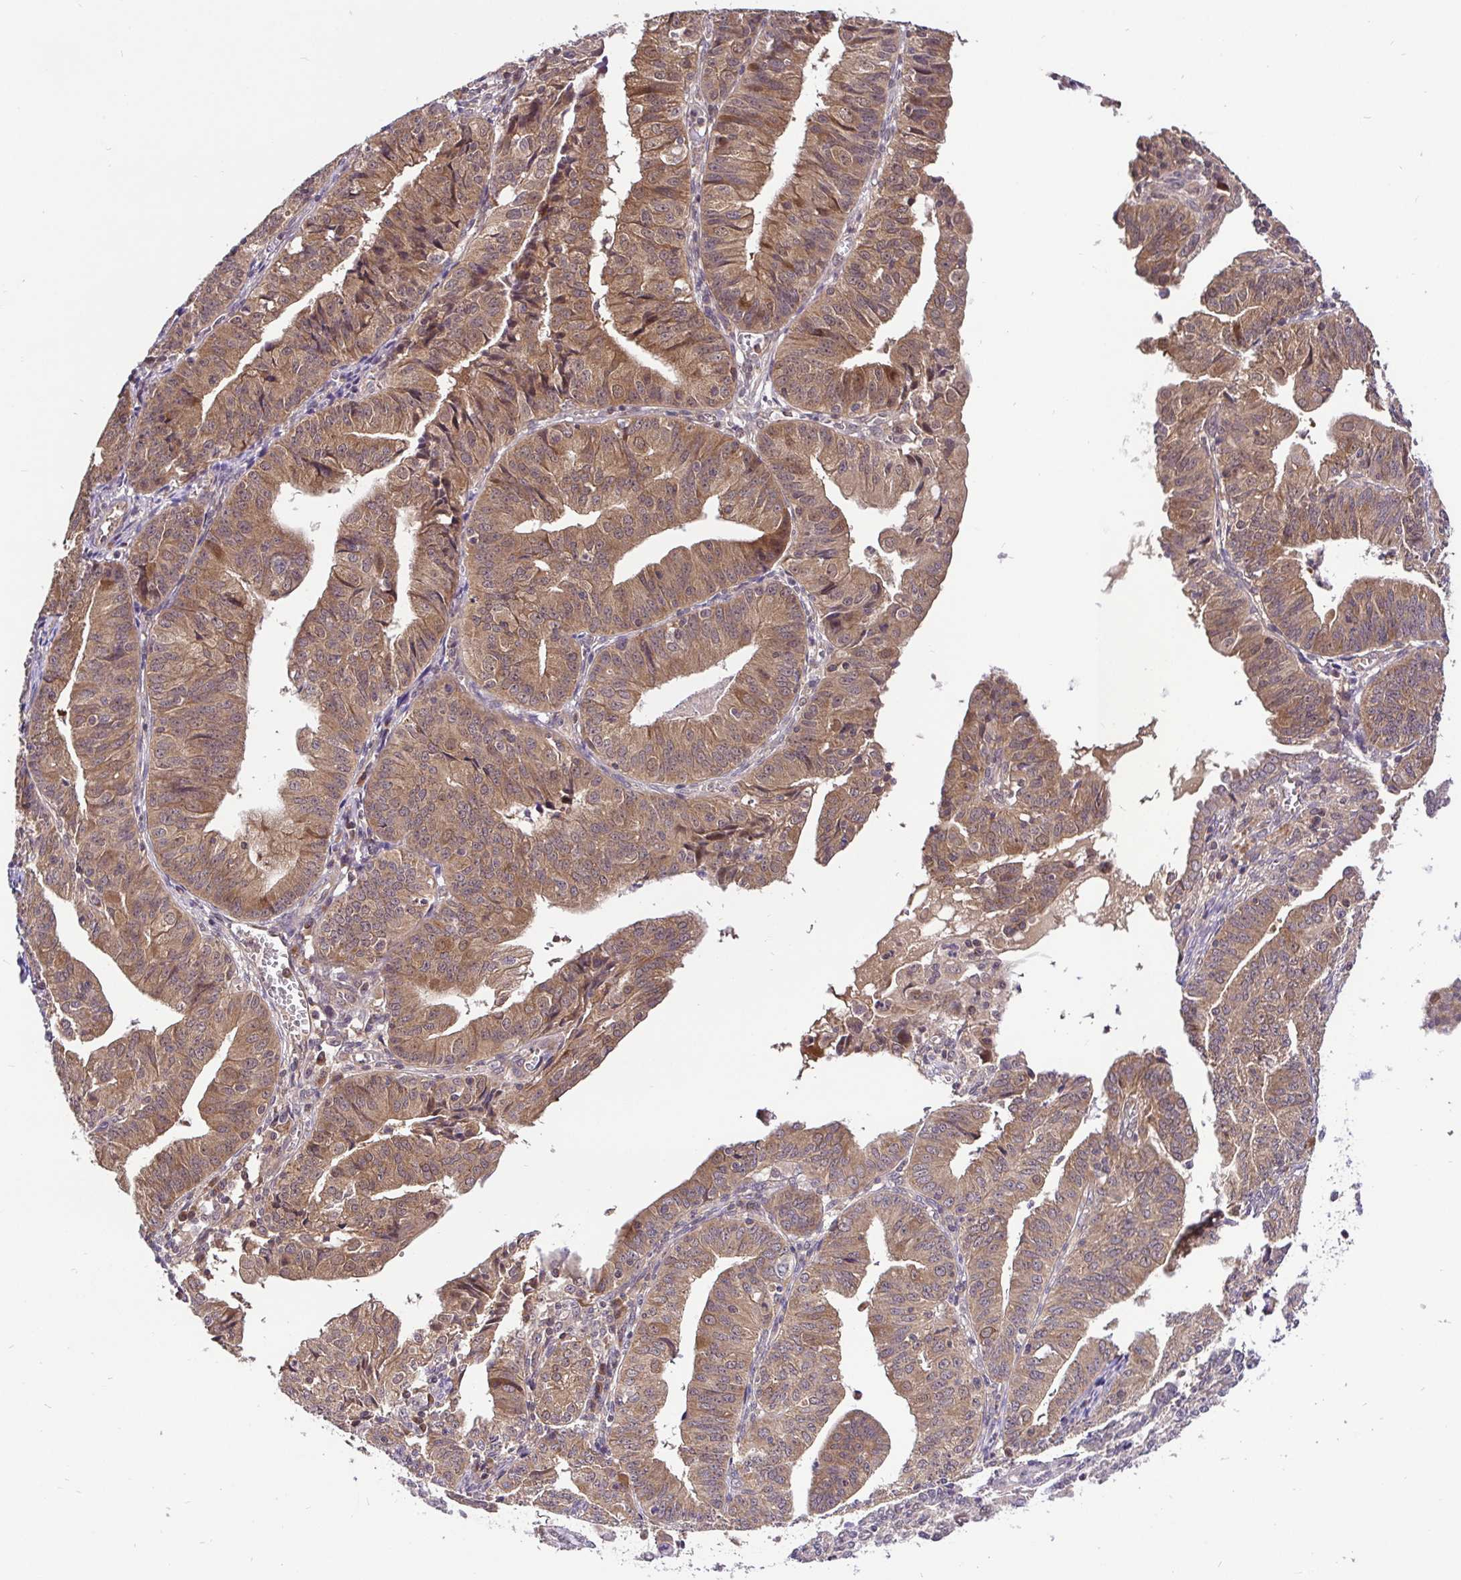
{"staining": {"intensity": "moderate", "quantity": ">75%", "location": "cytoplasmic/membranous,nuclear"}, "tissue": "endometrial cancer", "cell_type": "Tumor cells", "image_type": "cancer", "snomed": [{"axis": "morphology", "description": "Adenocarcinoma, NOS"}, {"axis": "topography", "description": "Endometrium"}], "caption": "The histopathology image demonstrates a brown stain indicating the presence of a protein in the cytoplasmic/membranous and nuclear of tumor cells in endometrial adenocarcinoma. Immunohistochemistry stains the protein of interest in brown and the nuclei are stained blue.", "gene": "UBE2M", "patient": {"sex": "female", "age": 56}}